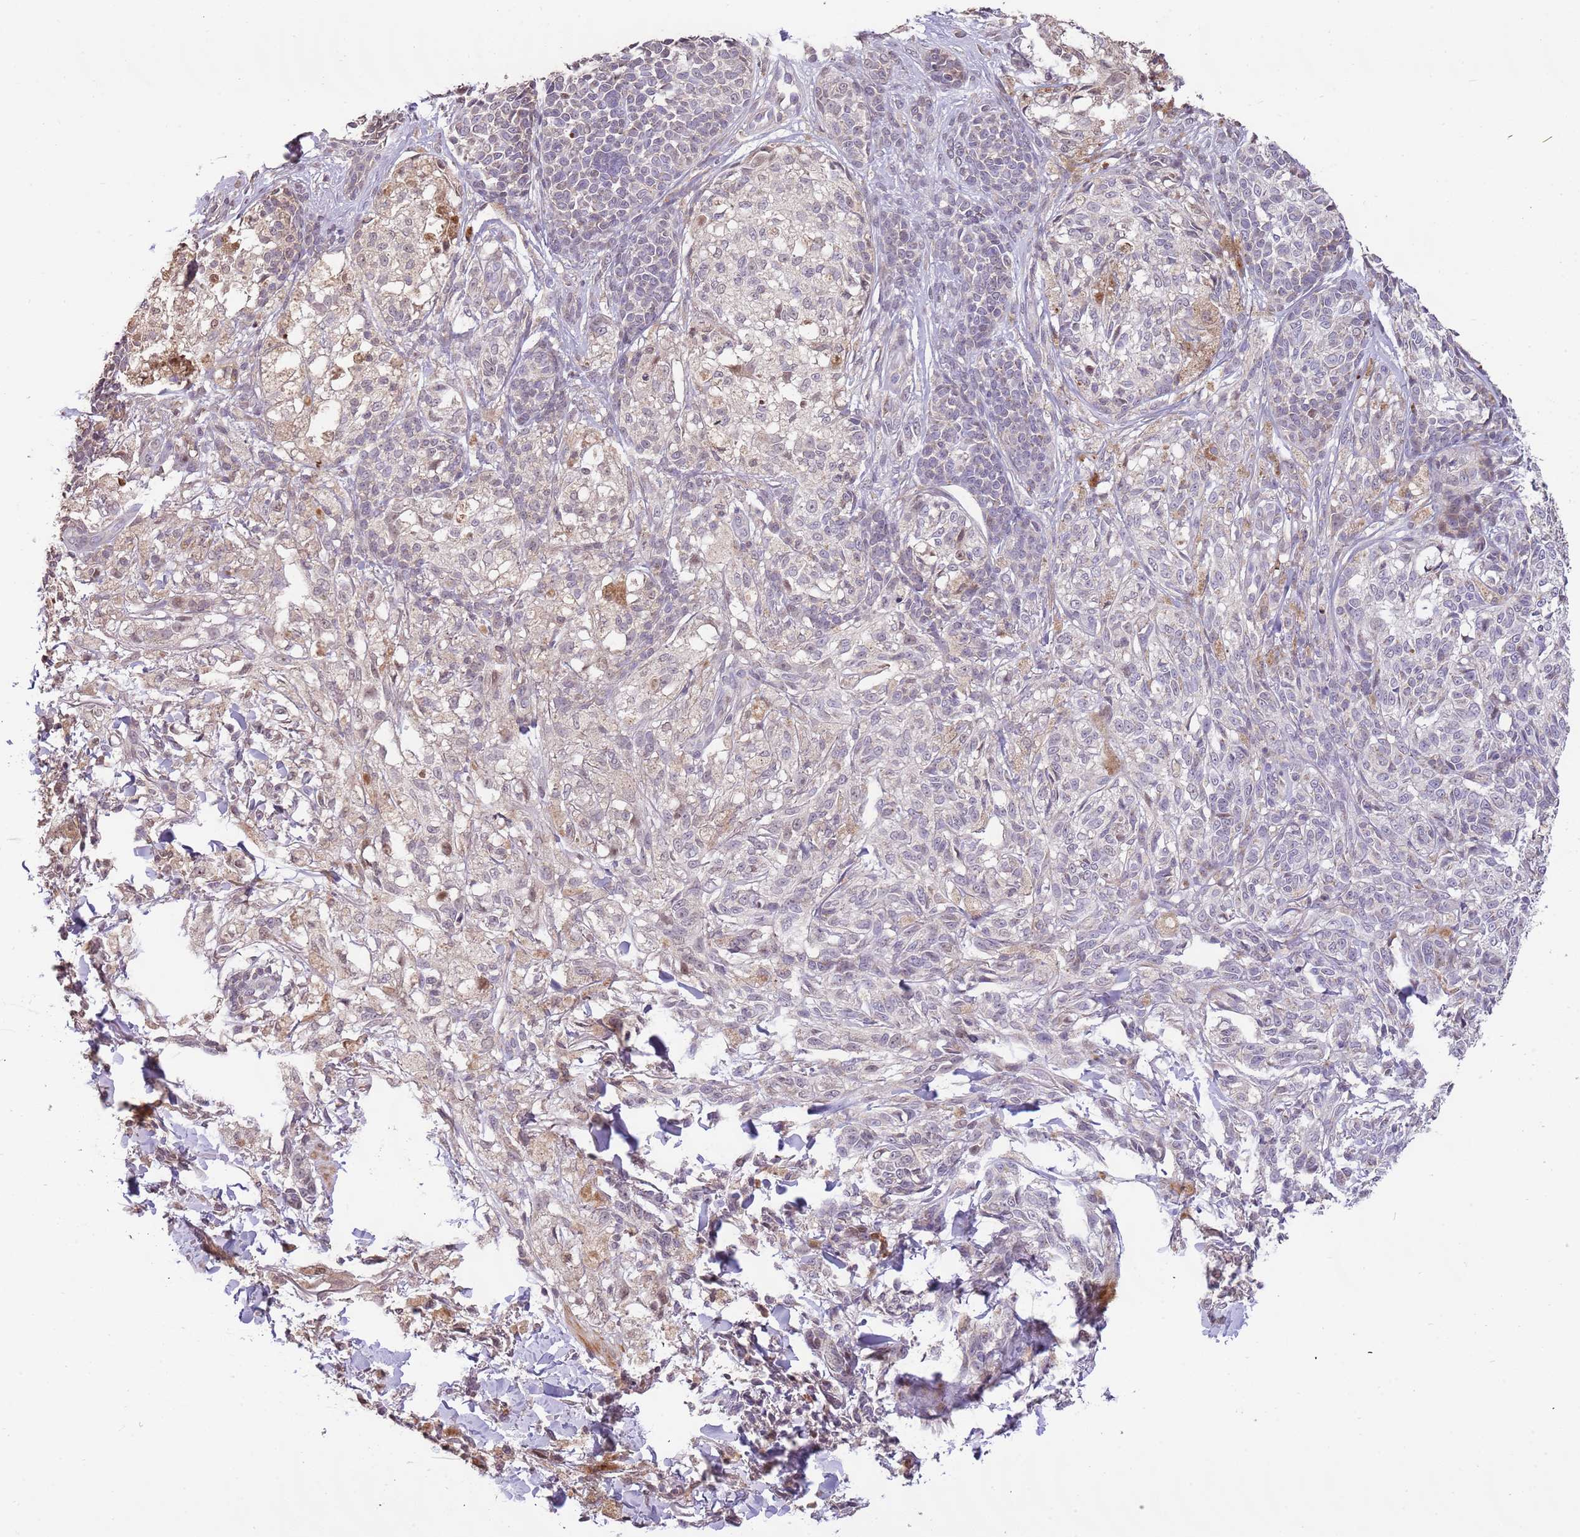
{"staining": {"intensity": "negative", "quantity": "none", "location": "none"}, "tissue": "melanoma", "cell_type": "Tumor cells", "image_type": "cancer", "snomed": [{"axis": "morphology", "description": "Malignant melanoma, NOS"}, {"axis": "topography", "description": "Skin of upper extremity"}], "caption": "The histopathology image shows no staining of tumor cells in melanoma.", "gene": "SLC16A4", "patient": {"sex": "male", "age": 40}}